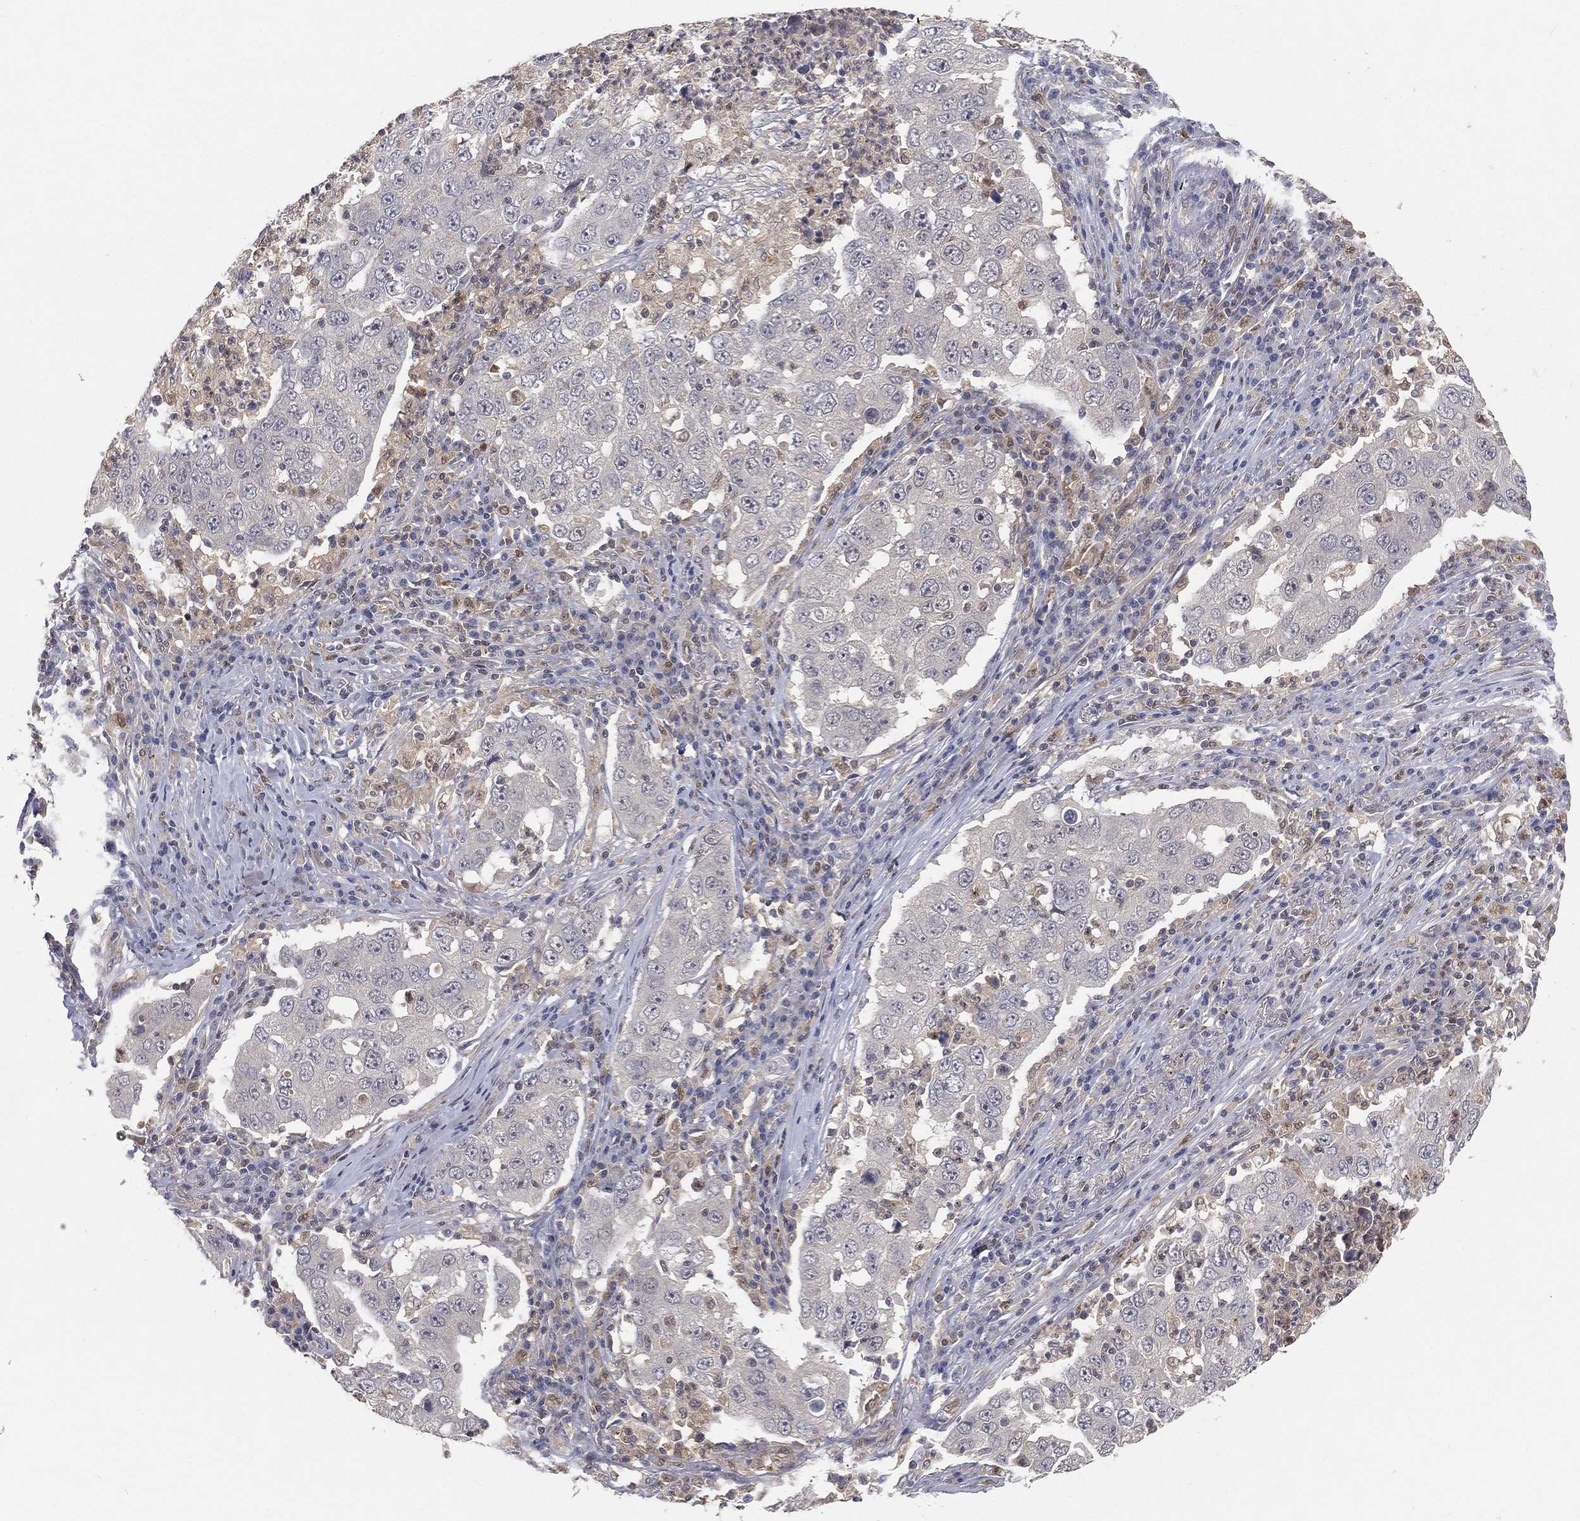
{"staining": {"intensity": "negative", "quantity": "none", "location": "none"}, "tissue": "lung cancer", "cell_type": "Tumor cells", "image_type": "cancer", "snomed": [{"axis": "morphology", "description": "Adenocarcinoma, NOS"}, {"axis": "topography", "description": "Lung"}], "caption": "The micrograph displays no staining of tumor cells in lung cancer (adenocarcinoma). (Brightfield microscopy of DAB immunohistochemistry (IHC) at high magnification).", "gene": "MAPK1", "patient": {"sex": "male", "age": 73}}